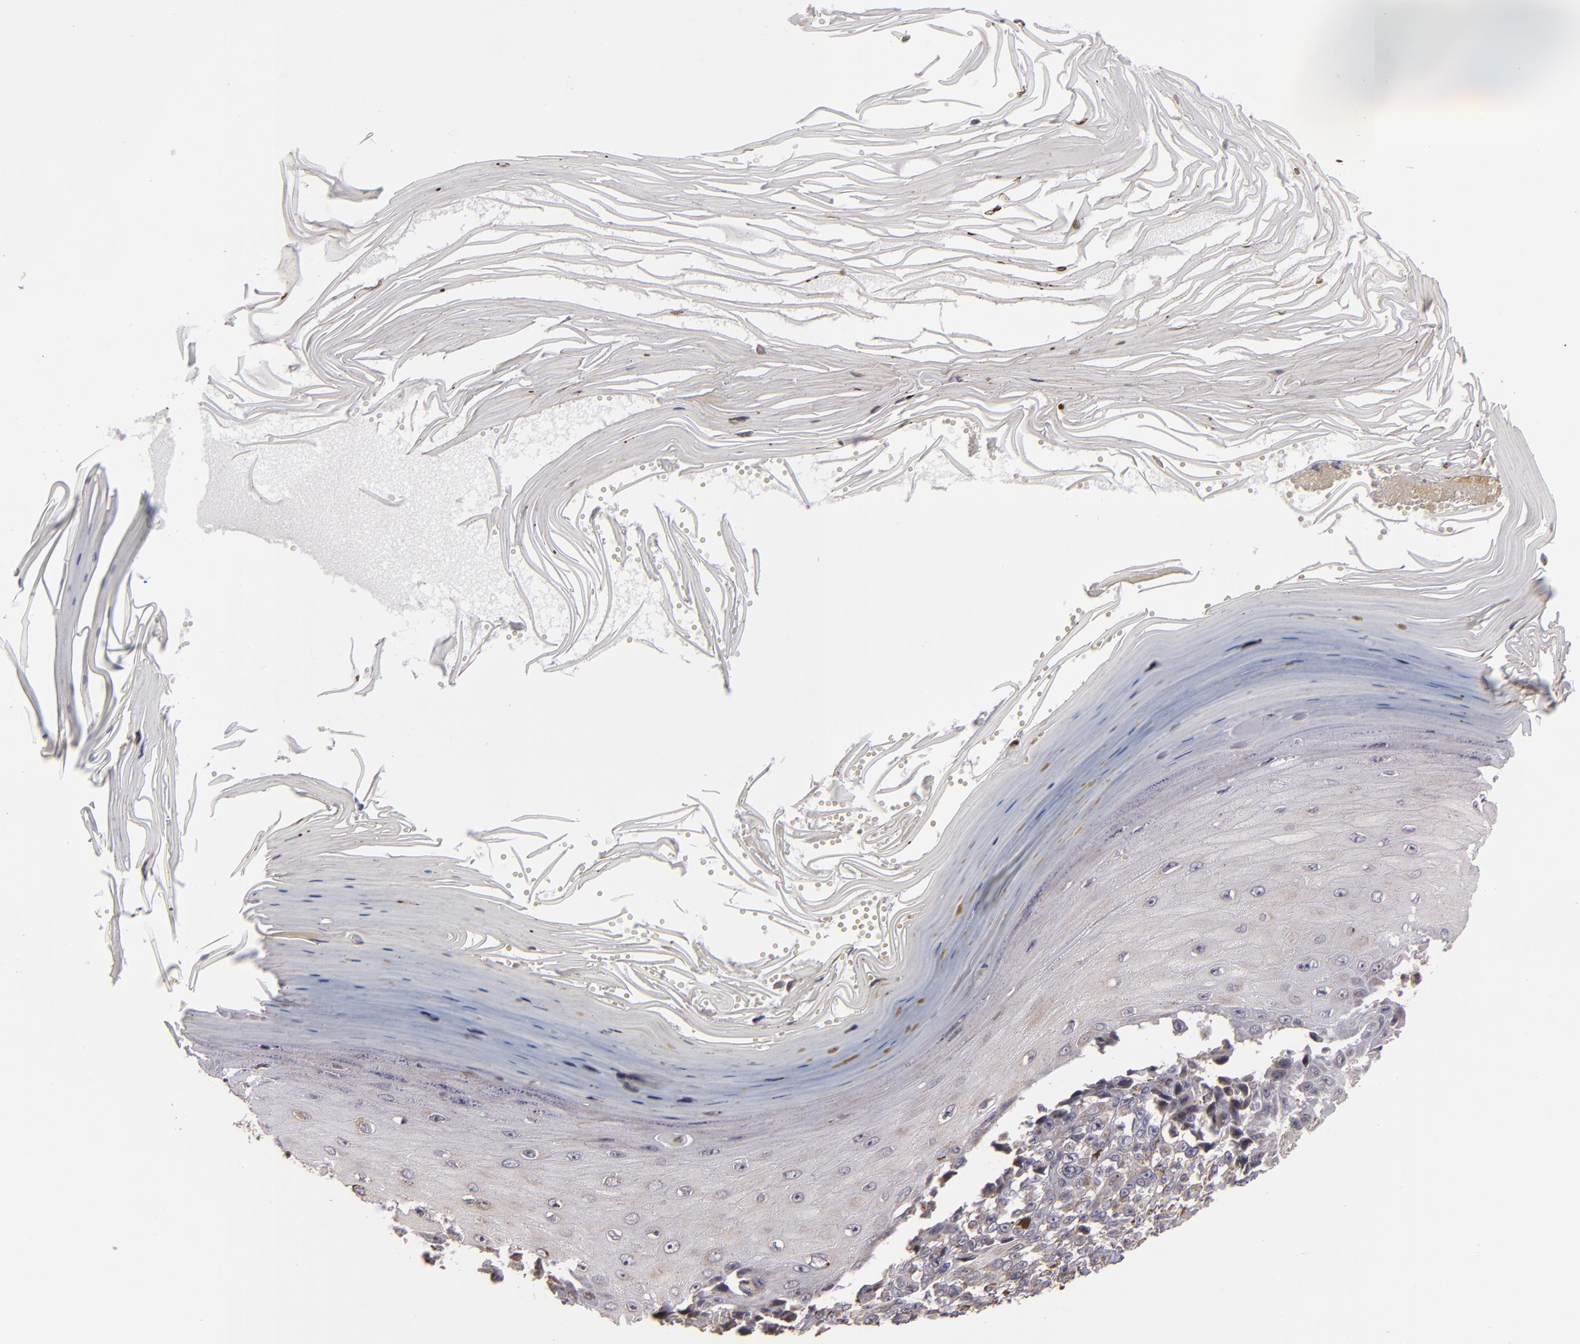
{"staining": {"intensity": "negative", "quantity": "none", "location": "none"}, "tissue": "melanoma", "cell_type": "Tumor cells", "image_type": "cancer", "snomed": [{"axis": "morphology", "description": "Malignant melanoma, NOS"}, {"axis": "topography", "description": "Skin"}], "caption": "The image exhibits no significant expression in tumor cells of malignant melanoma.", "gene": "CASP1", "patient": {"sex": "female", "age": 82}}